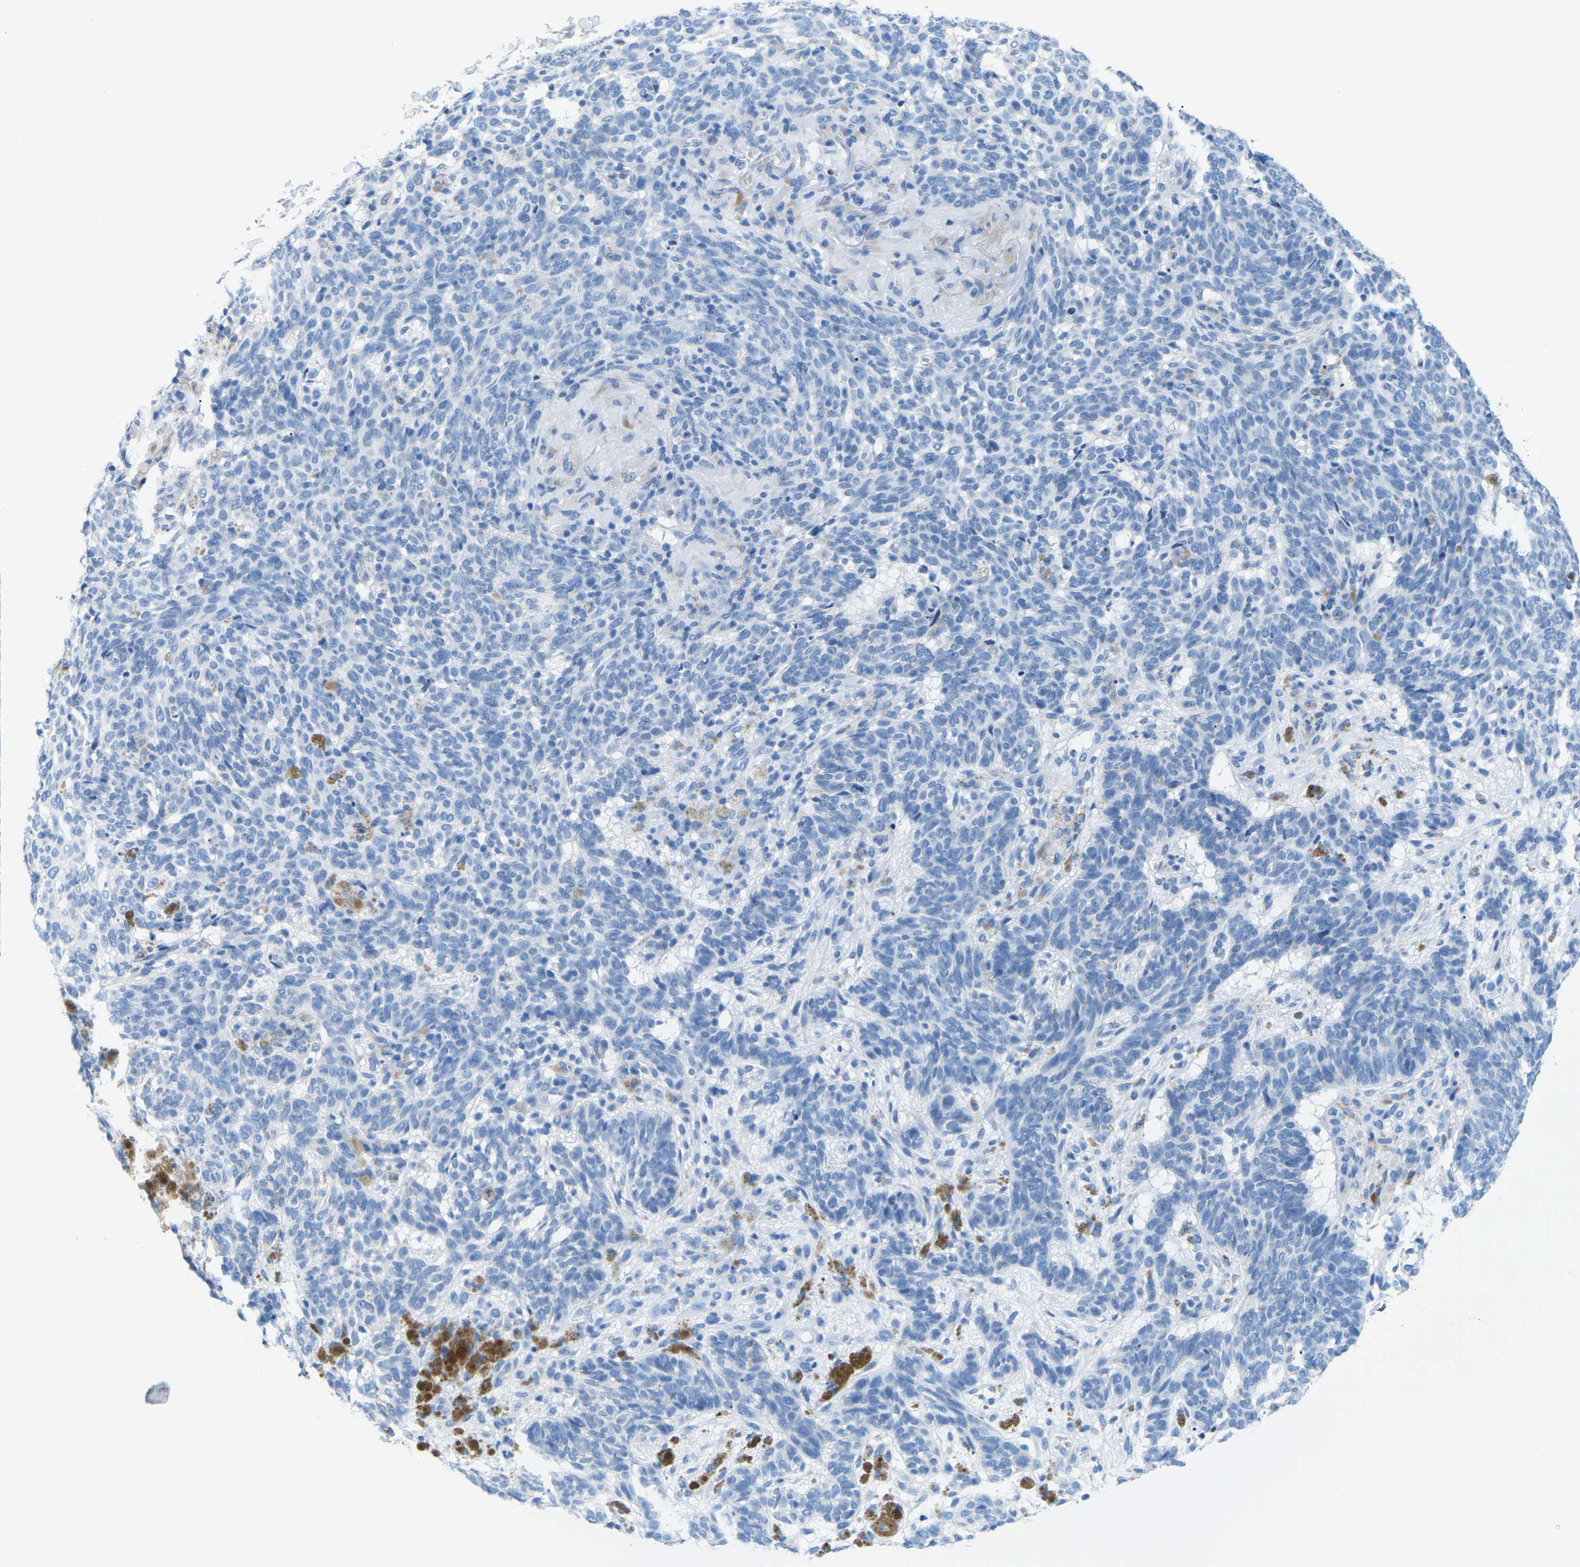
{"staining": {"intensity": "negative", "quantity": "none", "location": "none"}, "tissue": "skin cancer", "cell_type": "Tumor cells", "image_type": "cancer", "snomed": [{"axis": "morphology", "description": "Basal cell carcinoma"}, {"axis": "topography", "description": "Skin"}], "caption": "Immunohistochemistry (IHC) histopathology image of neoplastic tissue: human skin cancer (basal cell carcinoma) stained with DAB (3,3'-diaminobenzidine) demonstrates no significant protein expression in tumor cells.", "gene": "SLC12A1", "patient": {"sex": "male", "age": 85}}